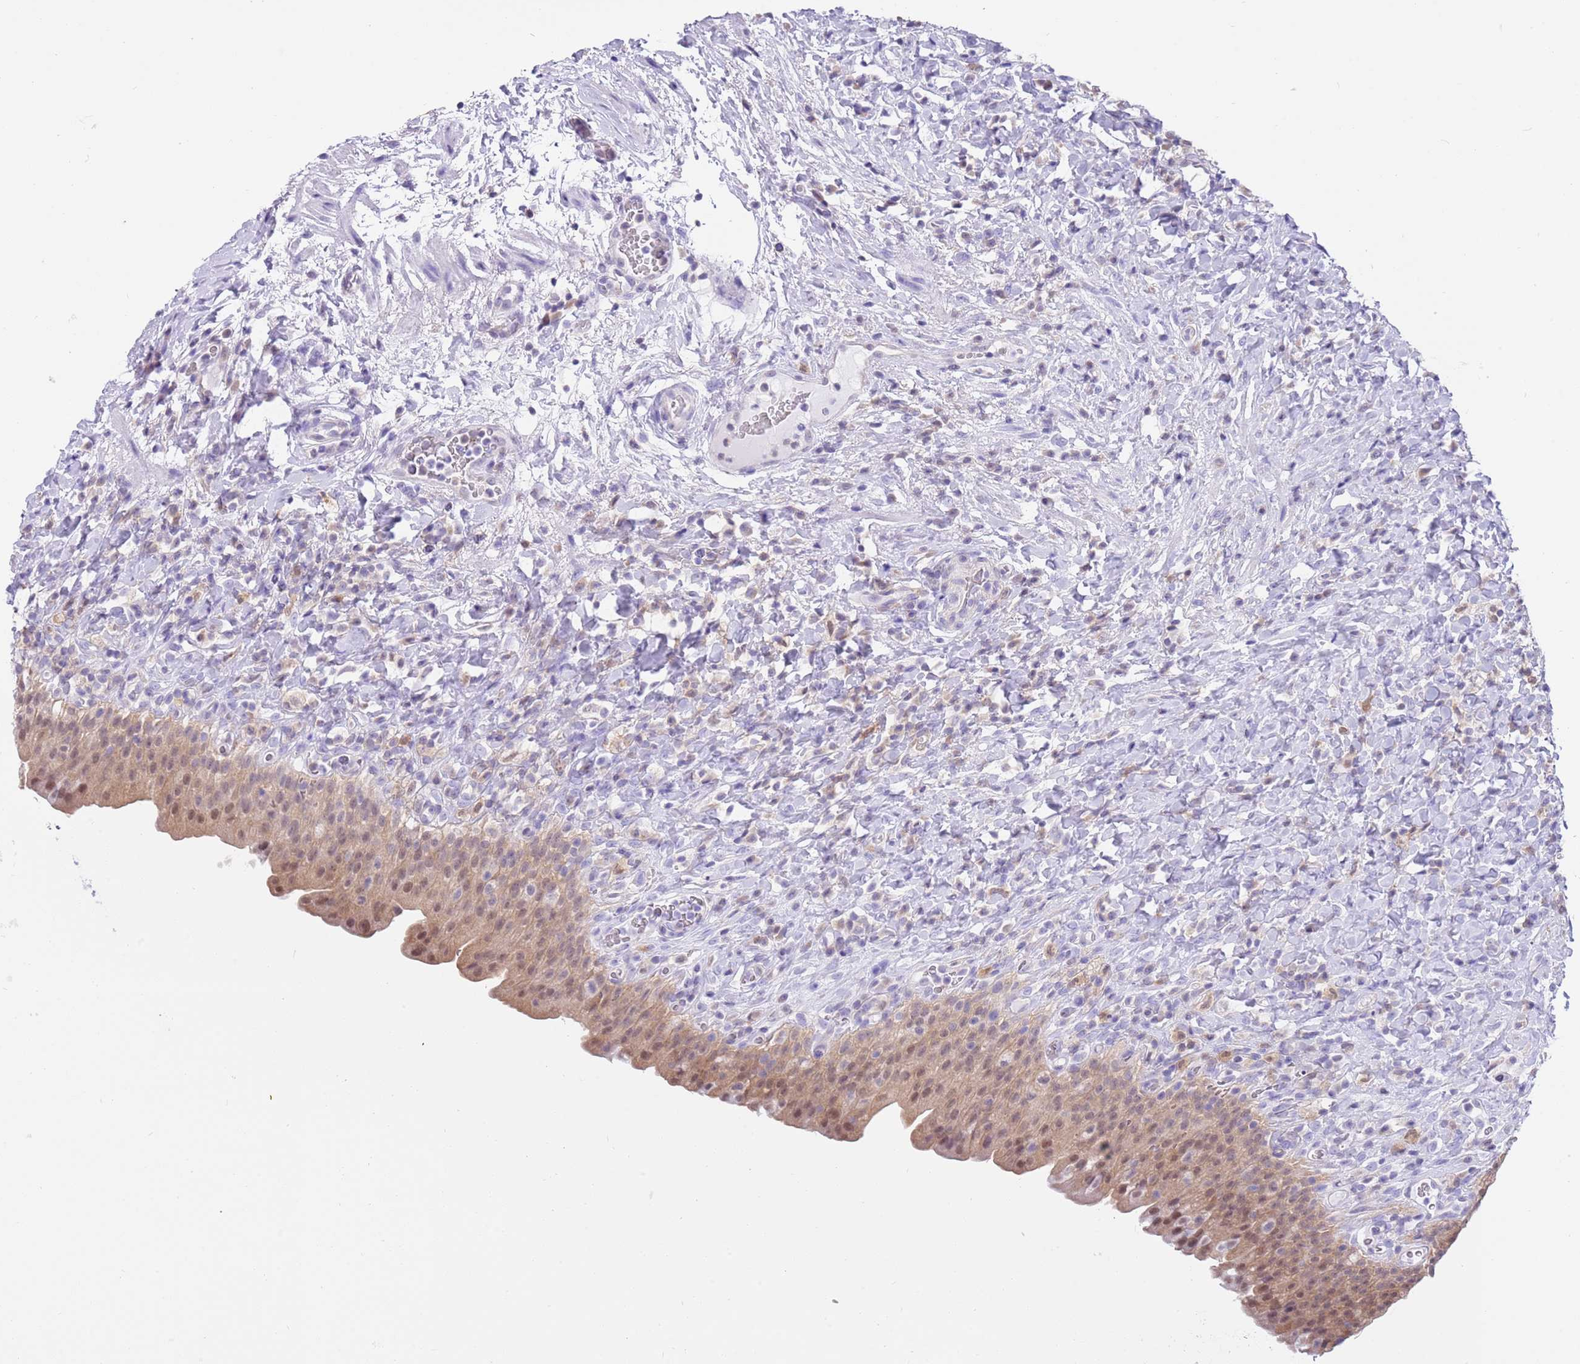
{"staining": {"intensity": "moderate", "quantity": ">75%", "location": "cytoplasmic/membranous,nuclear"}, "tissue": "urinary bladder", "cell_type": "Urothelial cells", "image_type": "normal", "snomed": [{"axis": "morphology", "description": "Normal tissue, NOS"}, {"axis": "morphology", "description": "Inflammation, NOS"}, {"axis": "topography", "description": "Urinary bladder"}], "caption": "Immunohistochemical staining of unremarkable human urinary bladder shows moderate cytoplasmic/membranous,nuclear protein staining in about >75% of urothelial cells.", "gene": "DDI2", "patient": {"sex": "male", "age": 64}}